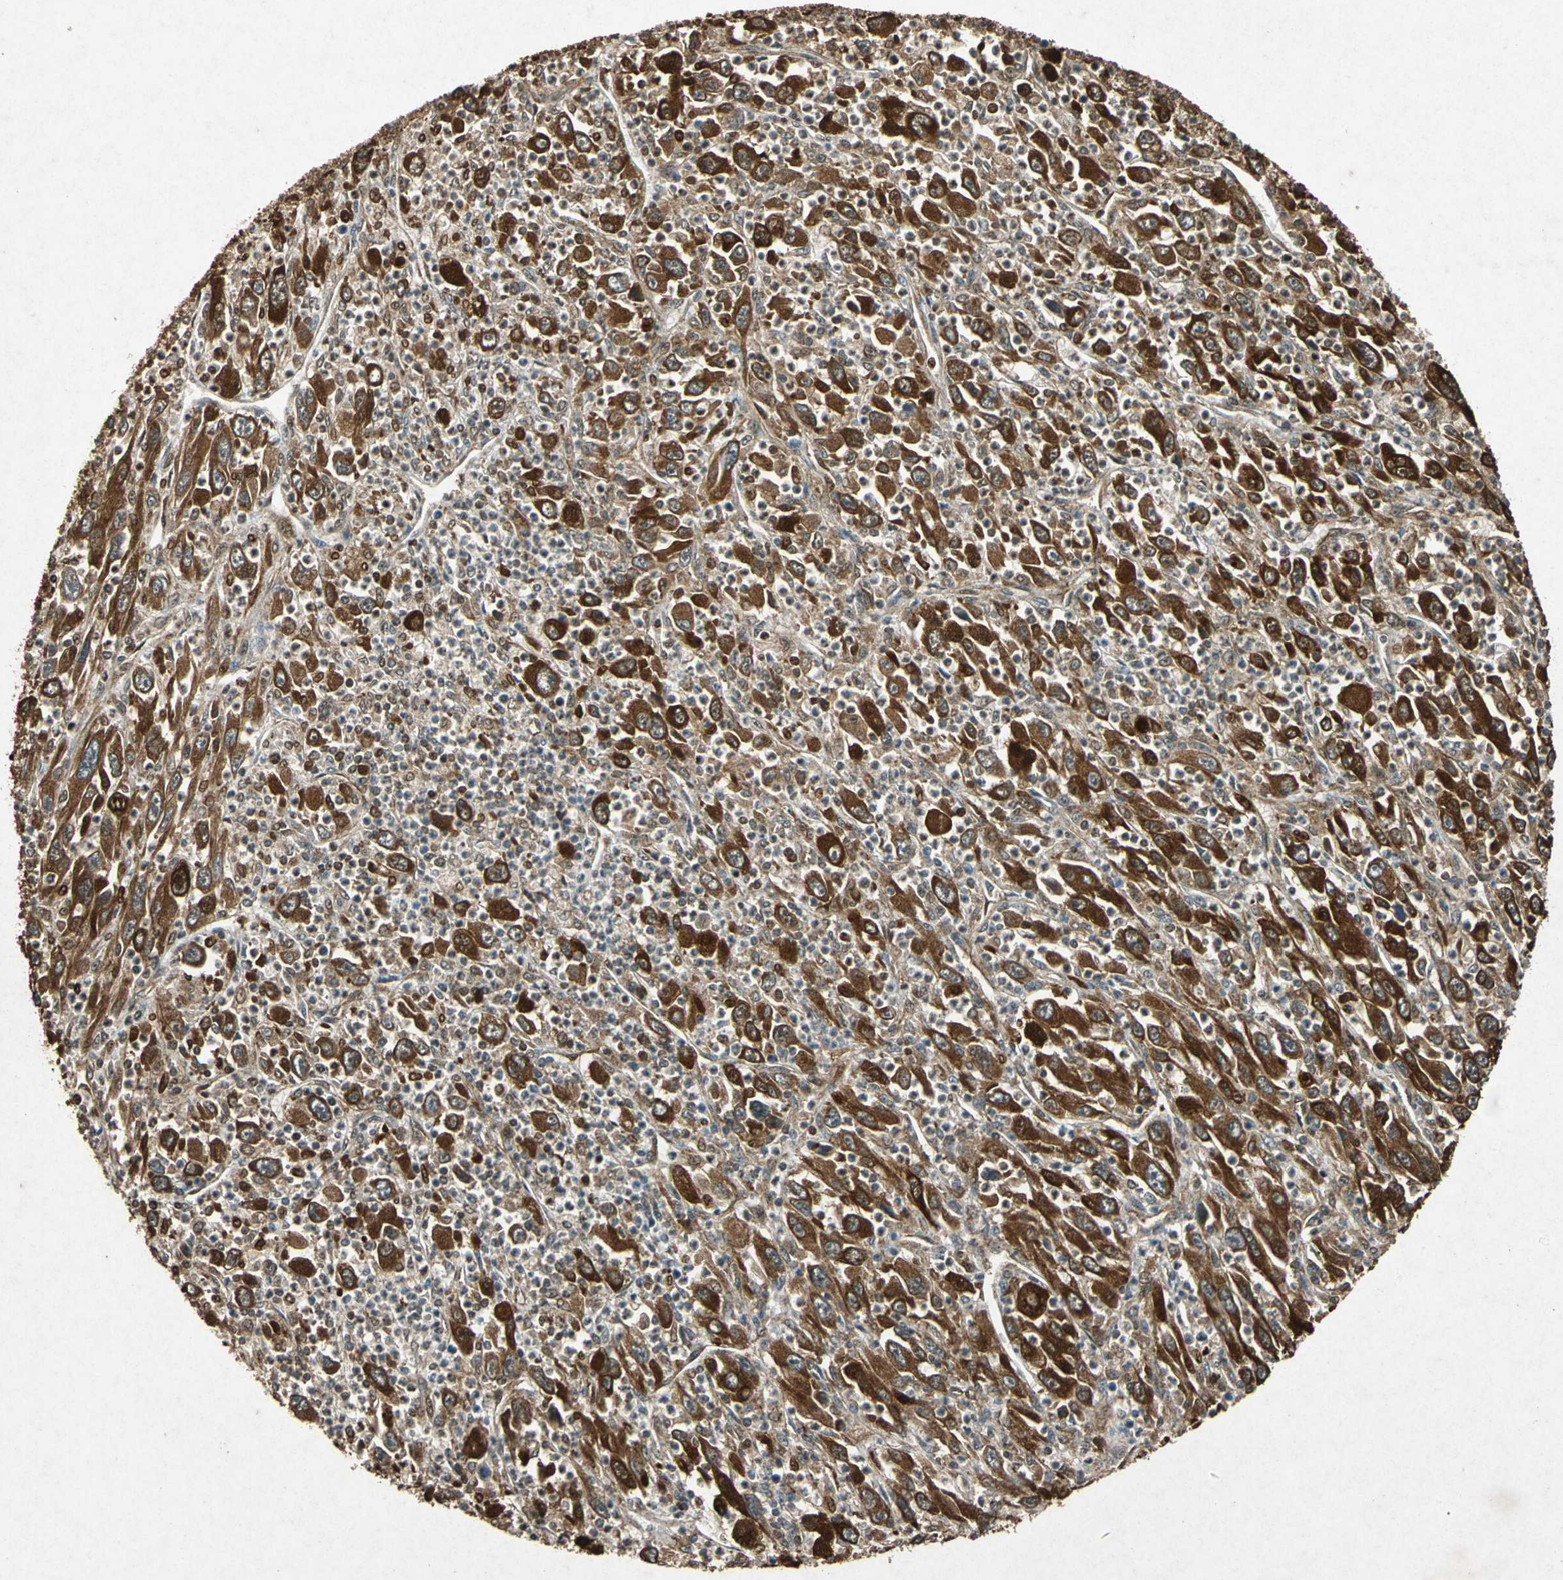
{"staining": {"intensity": "strong", "quantity": ">75%", "location": "cytoplasmic/membranous"}, "tissue": "melanoma", "cell_type": "Tumor cells", "image_type": "cancer", "snomed": [{"axis": "morphology", "description": "Malignant melanoma, Metastatic site"}, {"axis": "topography", "description": "Skin"}], "caption": "The immunohistochemical stain shows strong cytoplasmic/membranous positivity in tumor cells of melanoma tissue.", "gene": "HSP90AB1", "patient": {"sex": "female", "age": 56}}